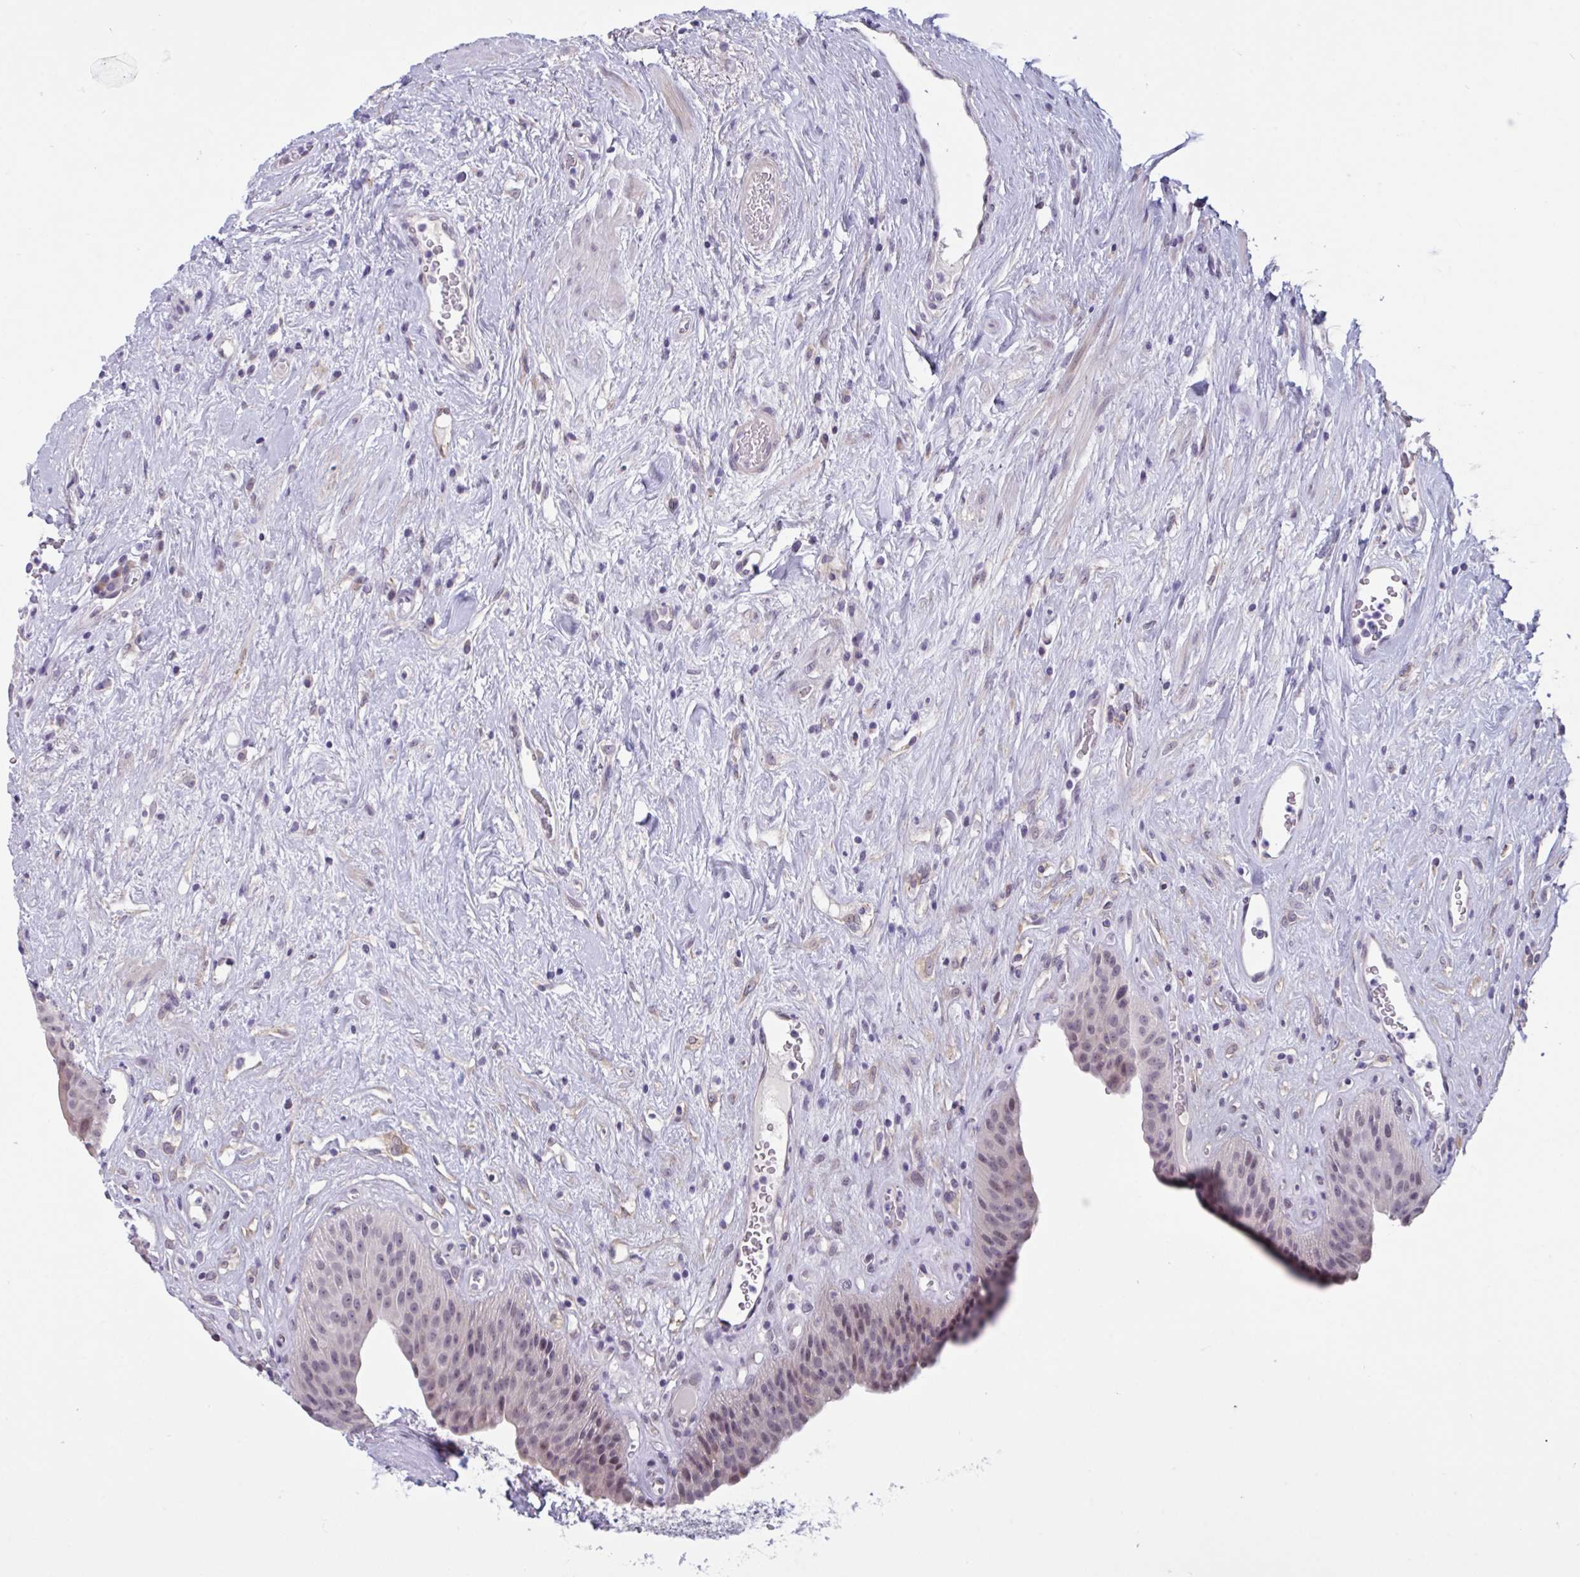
{"staining": {"intensity": "moderate", "quantity": "25%-75%", "location": "nuclear"}, "tissue": "urinary bladder", "cell_type": "Urothelial cells", "image_type": "normal", "snomed": [{"axis": "morphology", "description": "Normal tissue, NOS"}, {"axis": "topography", "description": "Urinary bladder"}], "caption": "Urothelial cells show medium levels of moderate nuclear positivity in about 25%-75% of cells in normal human urinary bladder. (Brightfield microscopy of DAB IHC at high magnification).", "gene": "TCEAL8", "patient": {"sex": "female", "age": 56}}